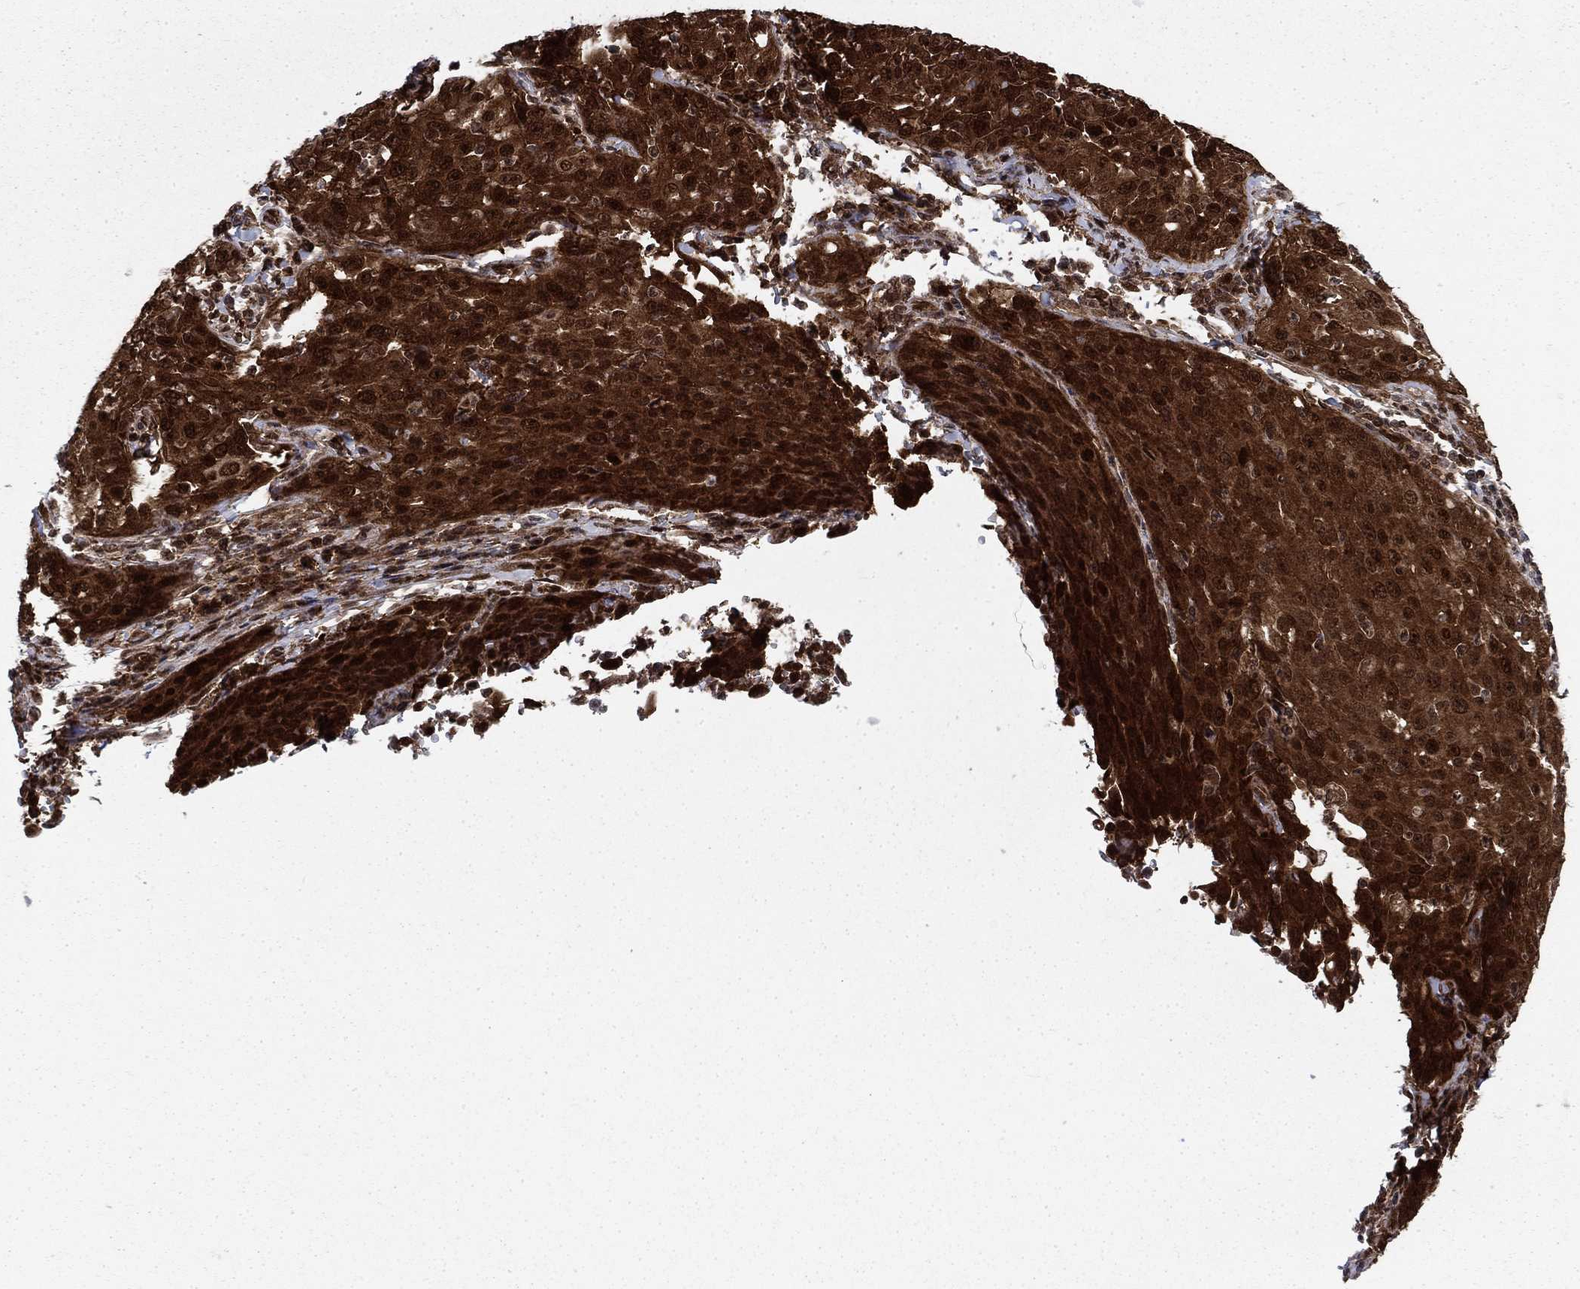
{"staining": {"intensity": "strong", "quantity": ">75%", "location": "cytoplasmic/membranous,nuclear"}, "tissue": "cervical cancer", "cell_type": "Tumor cells", "image_type": "cancer", "snomed": [{"axis": "morphology", "description": "Squamous cell carcinoma, NOS"}, {"axis": "topography", "description": "Cervix"}], "caption": "Strong cytoplasmic/membranous and nuclear protein staining is seen in approximately >75% of tumor cells in cervical cancer (squamous cell carcinoma).", "gene": "DNAJA1", "patient": {"sex": "female", "age": 26}}